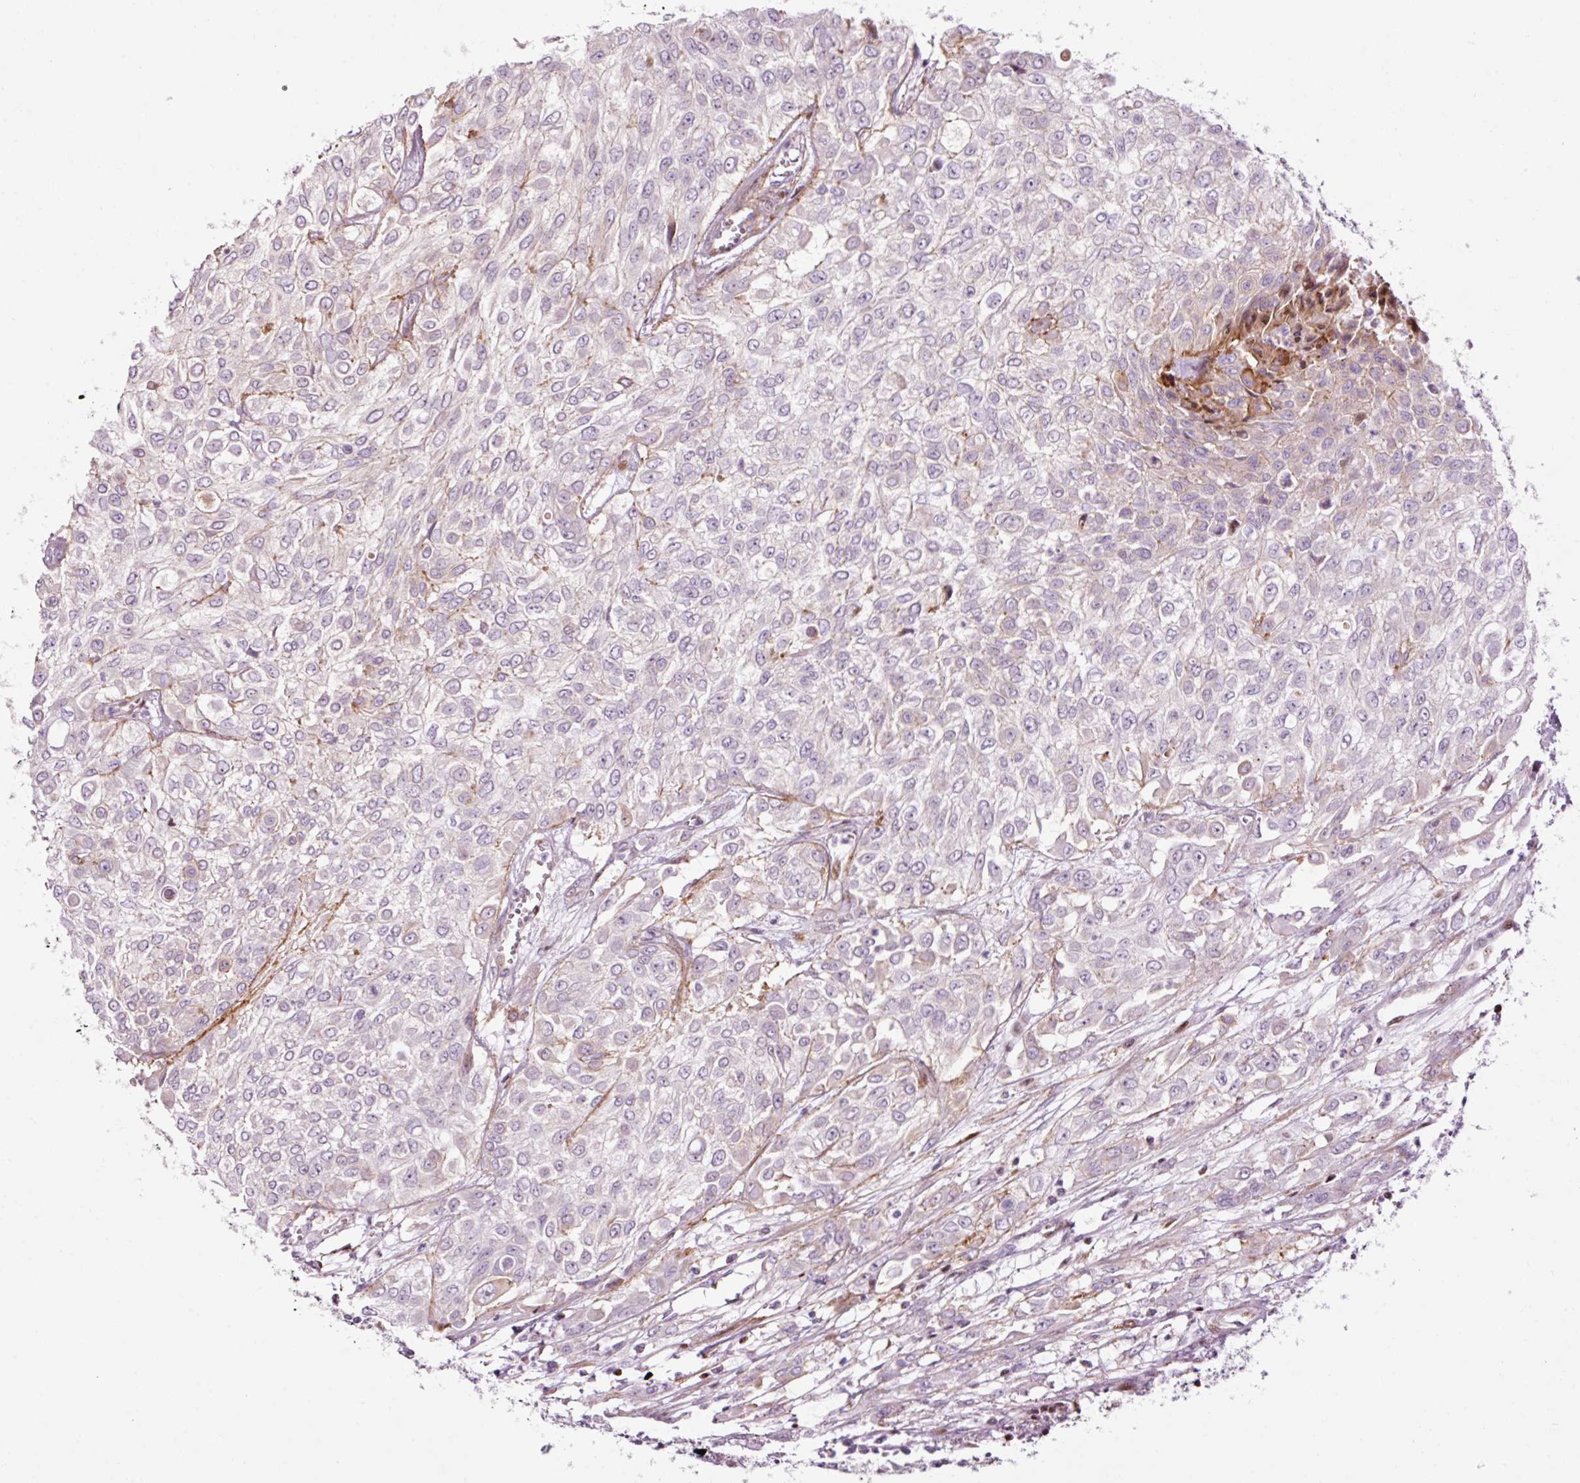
{"staining": {"intensity": "negative", "quantity": "none", "location": "none"}, "tissue": "urothelial cancer", "cell_type": "Tumor cells", "image_type": "cancer", "snomed": [{"axis": "morphology", "description": "Urothelial carcinoma, High grade"}, {"axis": "topography", "description": "Urinary bladder"}], "caption": "The histopathology image shows no significant staining in tumor cells of high-grade urothelial carcinoma. (DAB (3,3'-diaminobenzidine) IHC, high magnification).", "gene": "ANKRD20A1", "patient": {"sex": "male", "age": 57}}